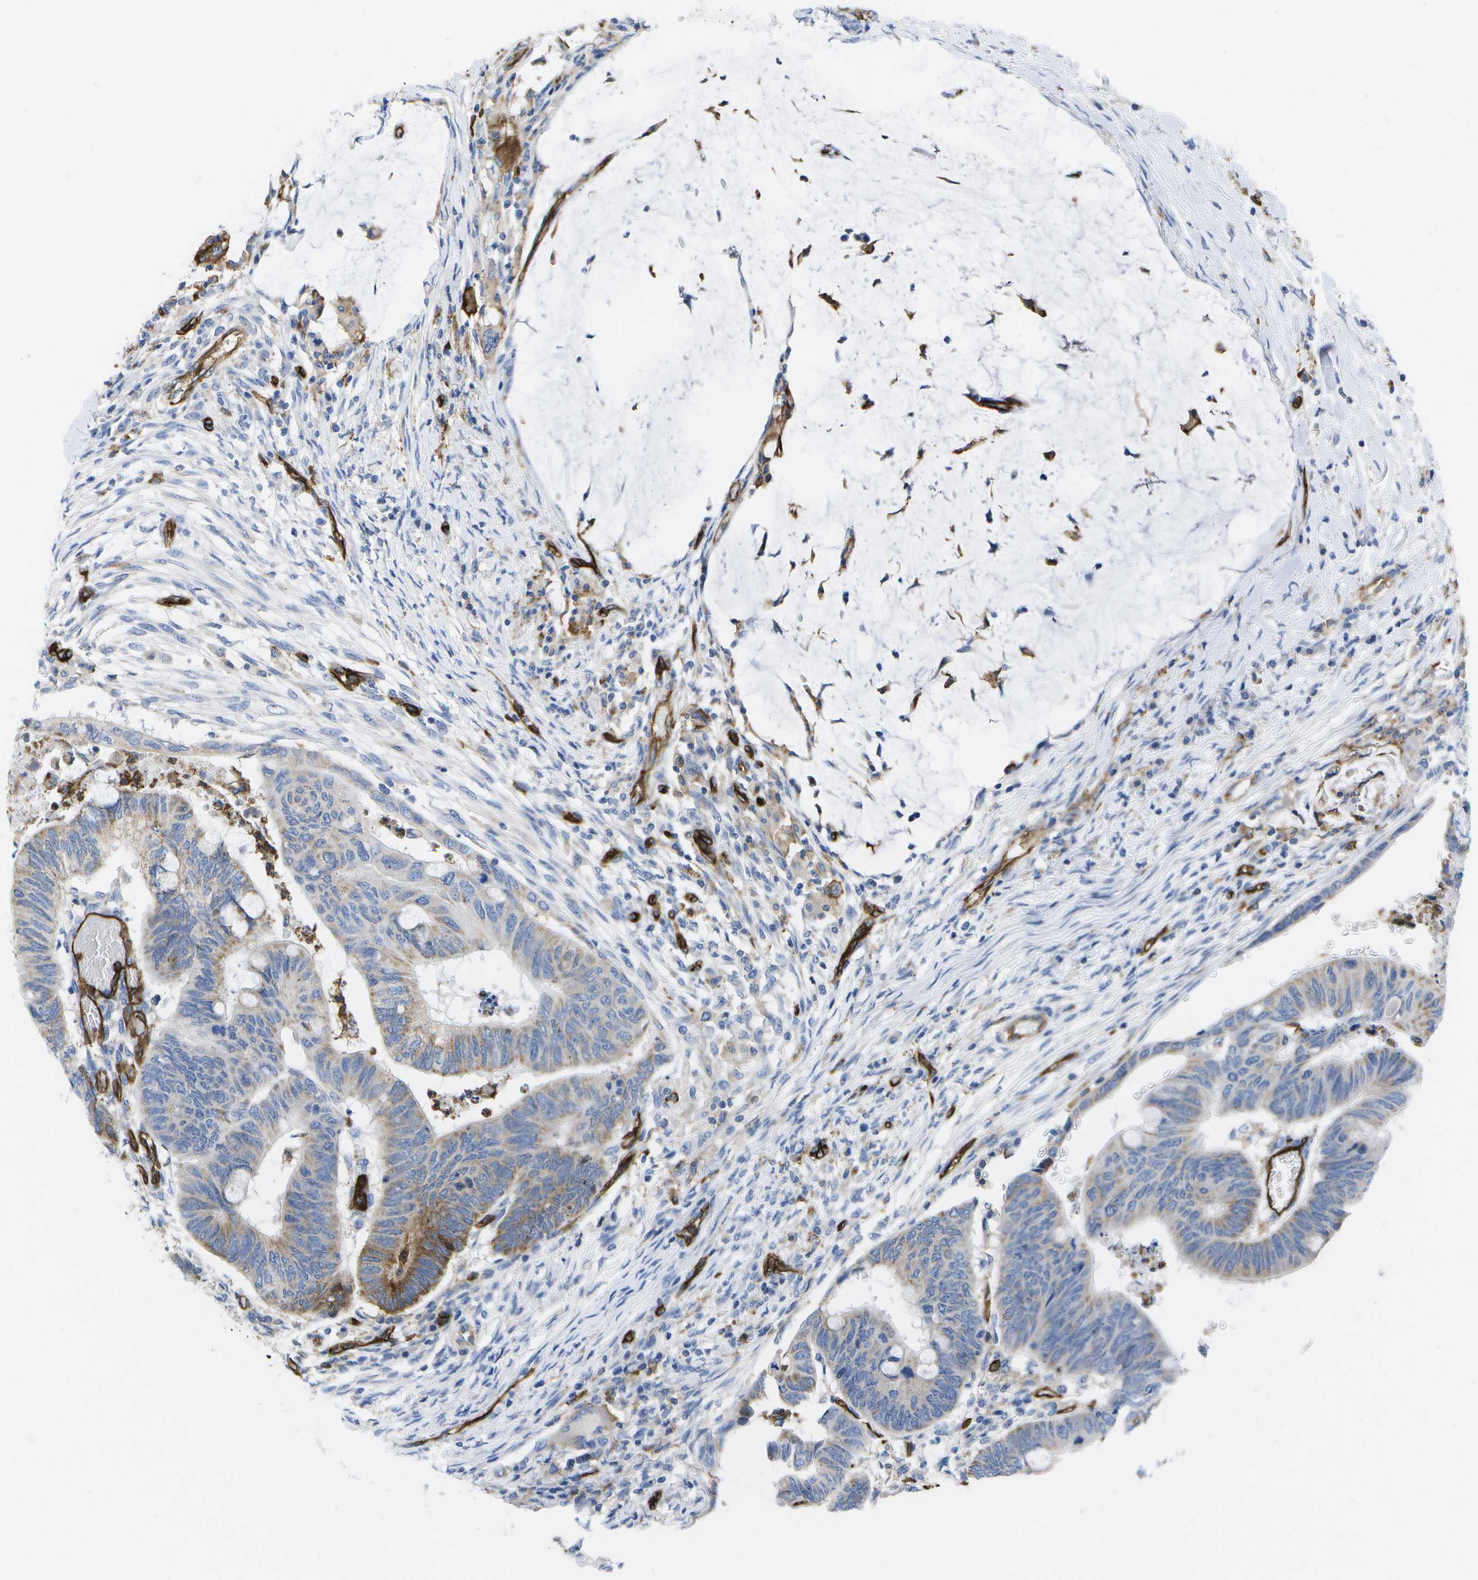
{"staining": {"intensity": "moderate", "quantity": "25%-75%", "location": "cytoplasmic/membranous"}, "tissue": "colorectal cancer", "cell_type": "Tumor cells", "image_type": "cancer", "snomed": [{"axis": "morphology", "description": "Normal tissue, NOS"}, {"axis": "morphology", "description": "Adenocarcinoma, NOS"}, {"axis": "topography", "description": "Rectum"}, {"axis": "topography", "description": "Peripheral nerve tissue"}], "caption": "Protein expression analysis of human adenocarcinoma (colorectal) reveals moderate cytoplasmic/membranous staining in approximately 25%-75% of tumor cells.", "gene": "DYSF", "patient": {"sex": "male", "age": 92}}